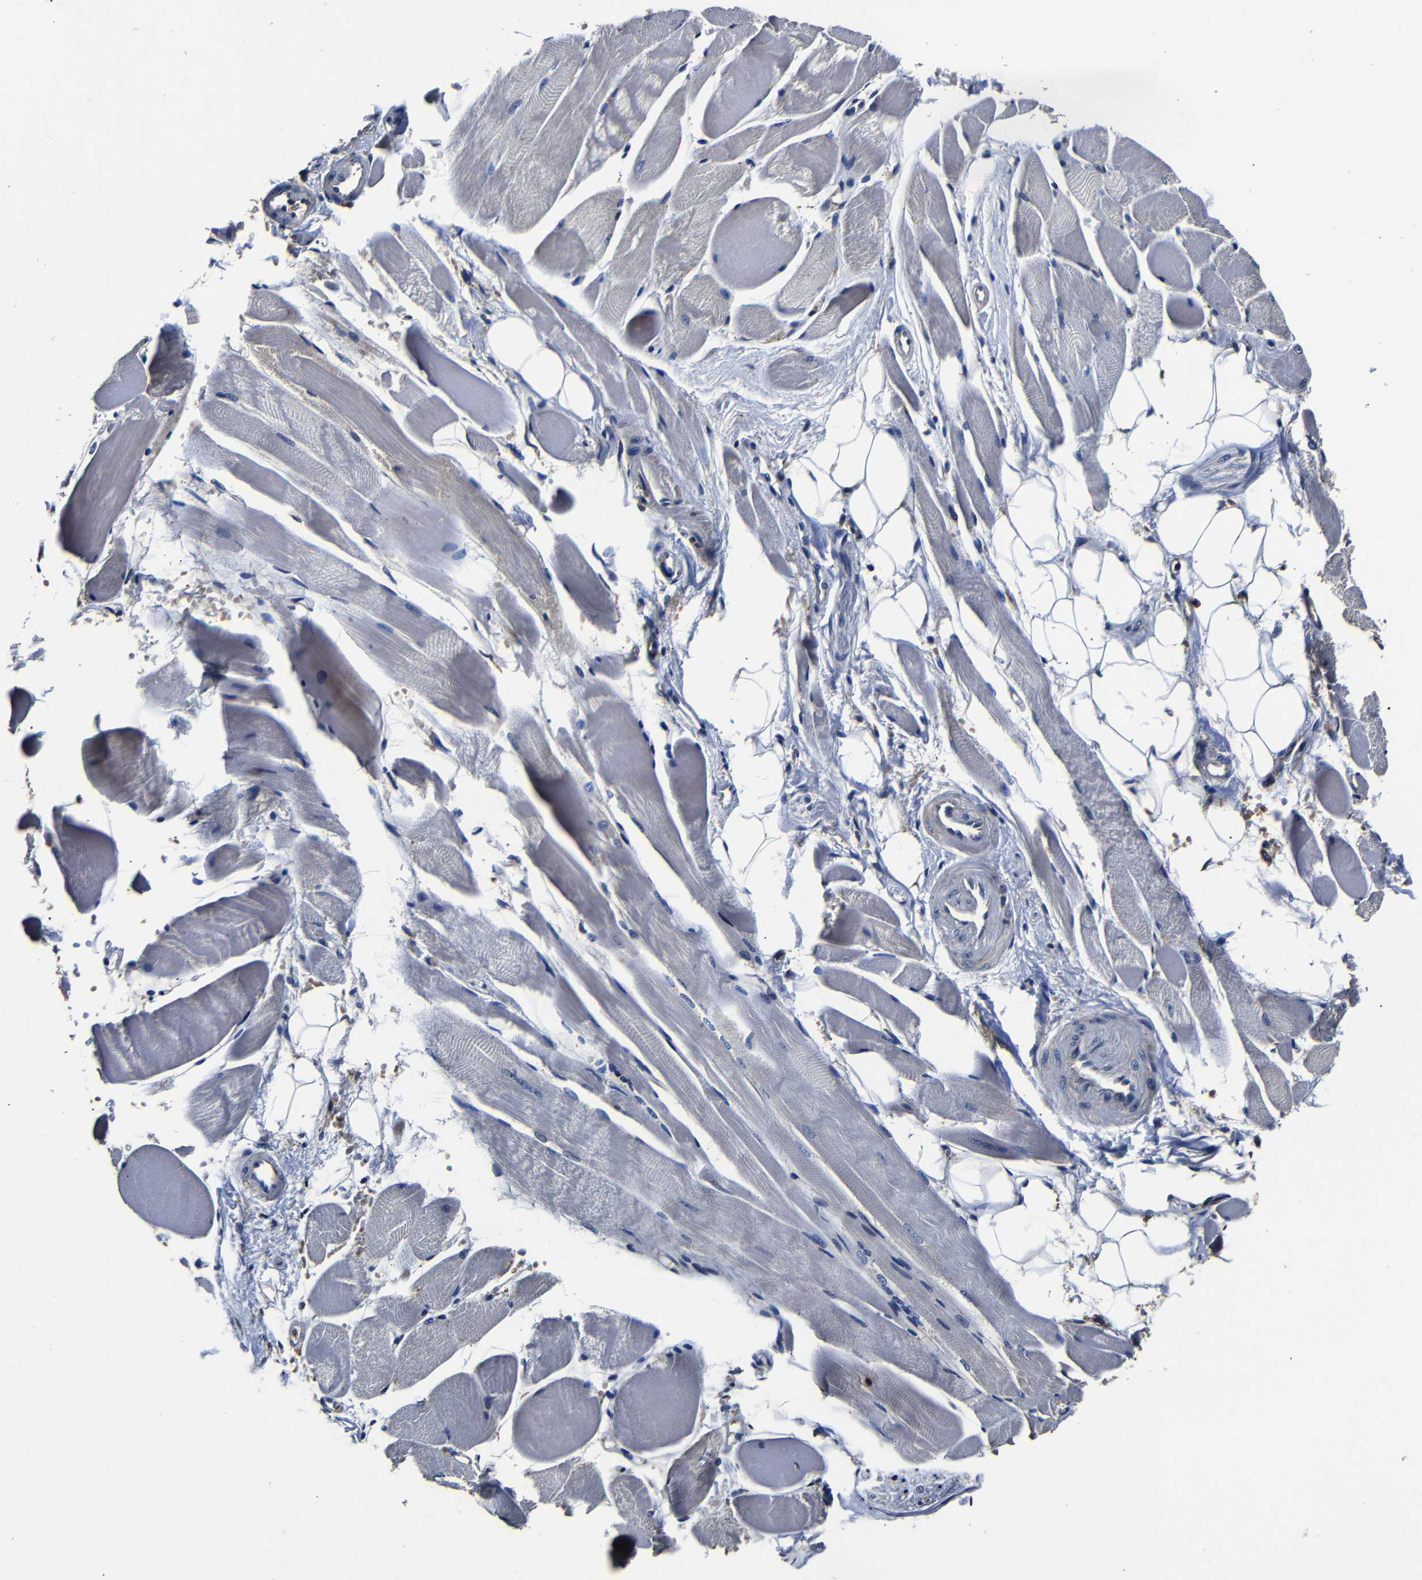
{"staining": {"intensity": "negative", "quantity": "none", "location": "none"}, "tissue": "skeletal muscle", "cell_type": "Myocytes", "image_type": "normal", "snomed": [{"axis": "morphology", "description": "Normal tissue, NOS"}, {"axis": "topography", "description": "Skeletal muscle"}, {"axis": "topography", "description": "Peripheral nerve tissue"}], "caption": "A high-resolution photomicrograph shows immunohistochemistry (IHC) staining of normal skeletal muscle, which reveals no significant positivity in myocytes. (DAB immunohistochemistry with hematoxylin counter stain).", "gene": "SCN9A", "patient": {"sex": "female", "age": 84}}